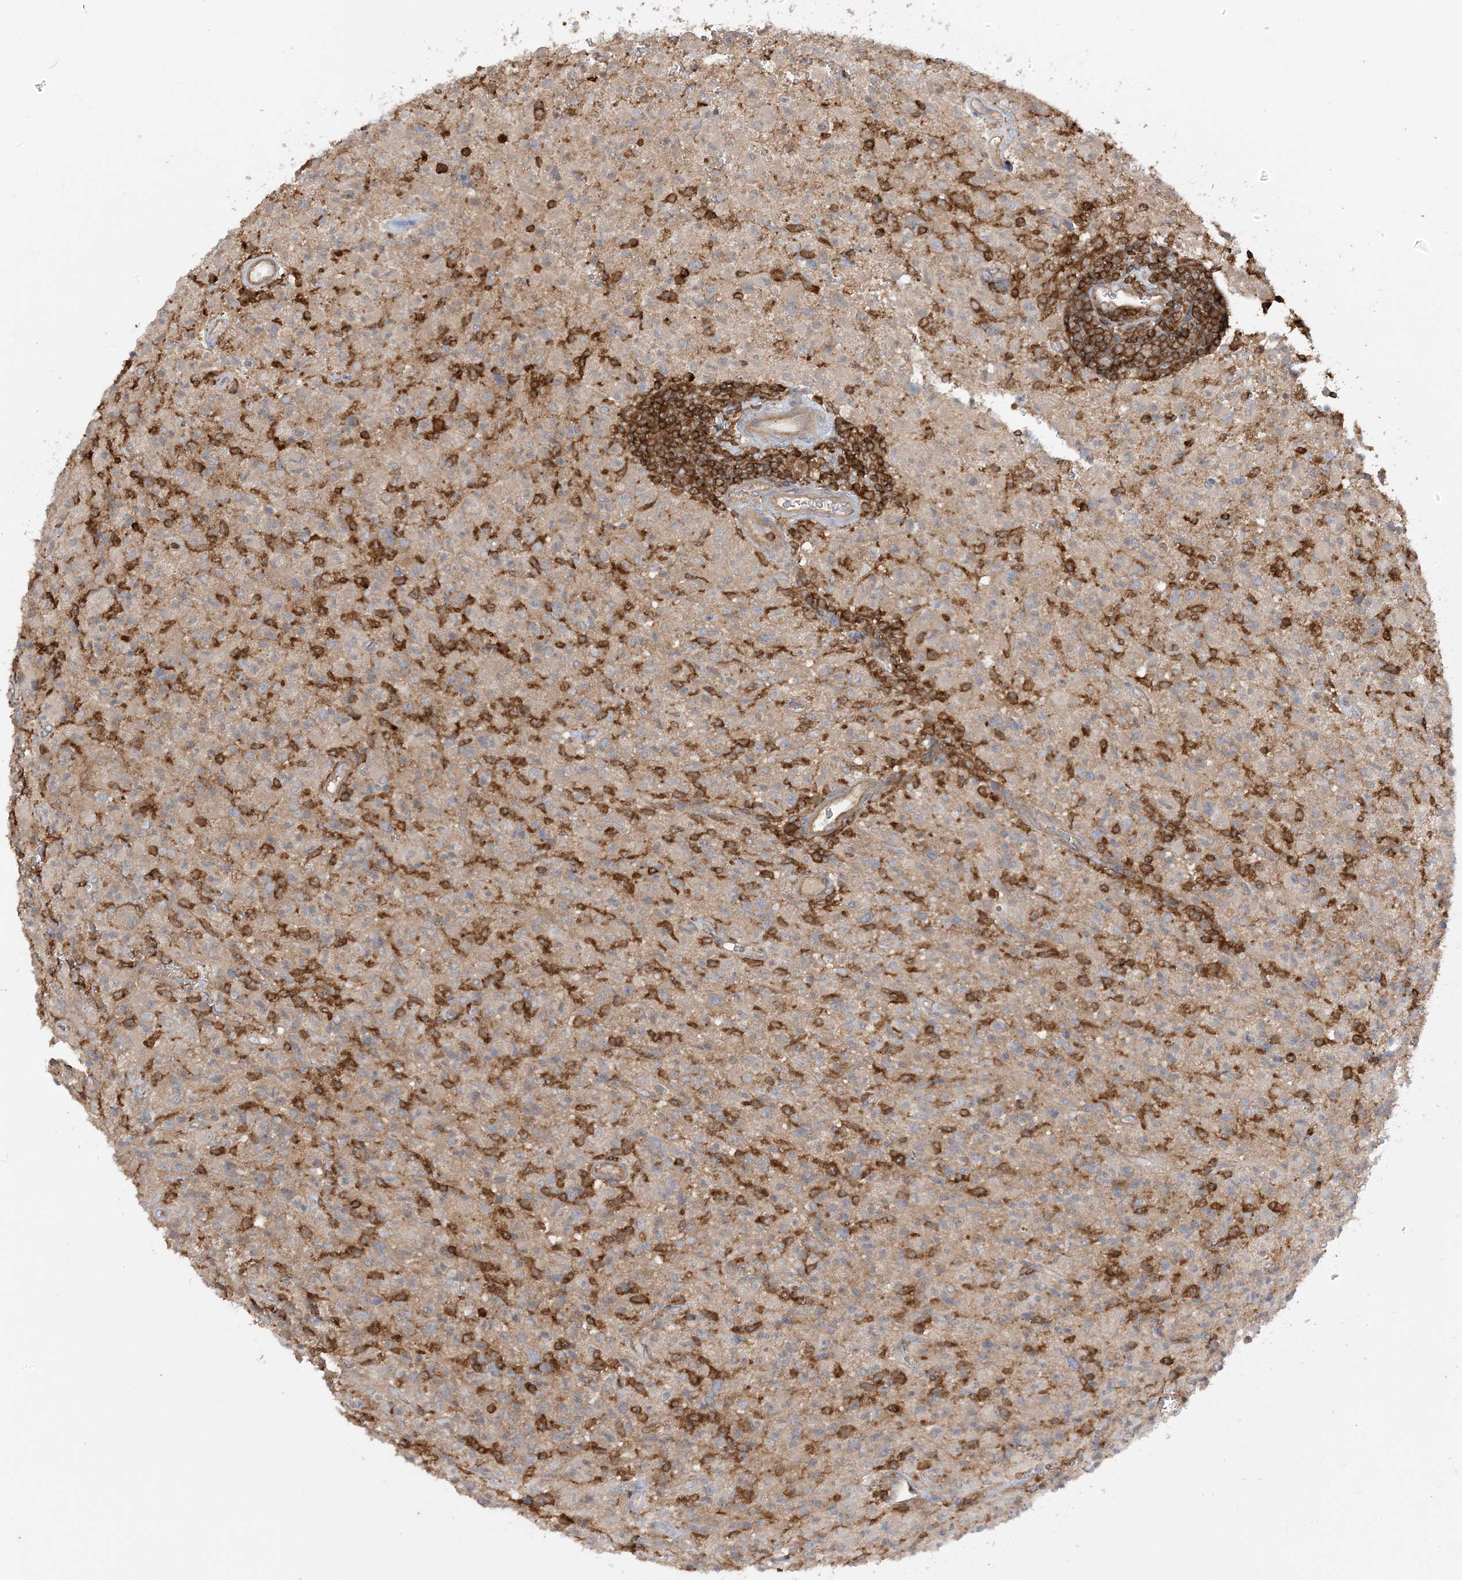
{"staining": {"intensity": "weak", "quantity": ">75%", "location": "cytoplasmic/membranous"}, "tissue": "glioma", "cell_type": "Tumor cells", "image_type": "cancer", "snomed": [{"axis": "morphology", "description": "Glioma, malignant, High grade"}, {"axis": "topography", "description": "Brain"}], "caption": "A micrograph of human glioma stained for a protein reveals weak cytoplasmic/membranous brown staining in tumor cells.", "gene": "CAPZB", "patient": {"sex": "female", "age": 57}}